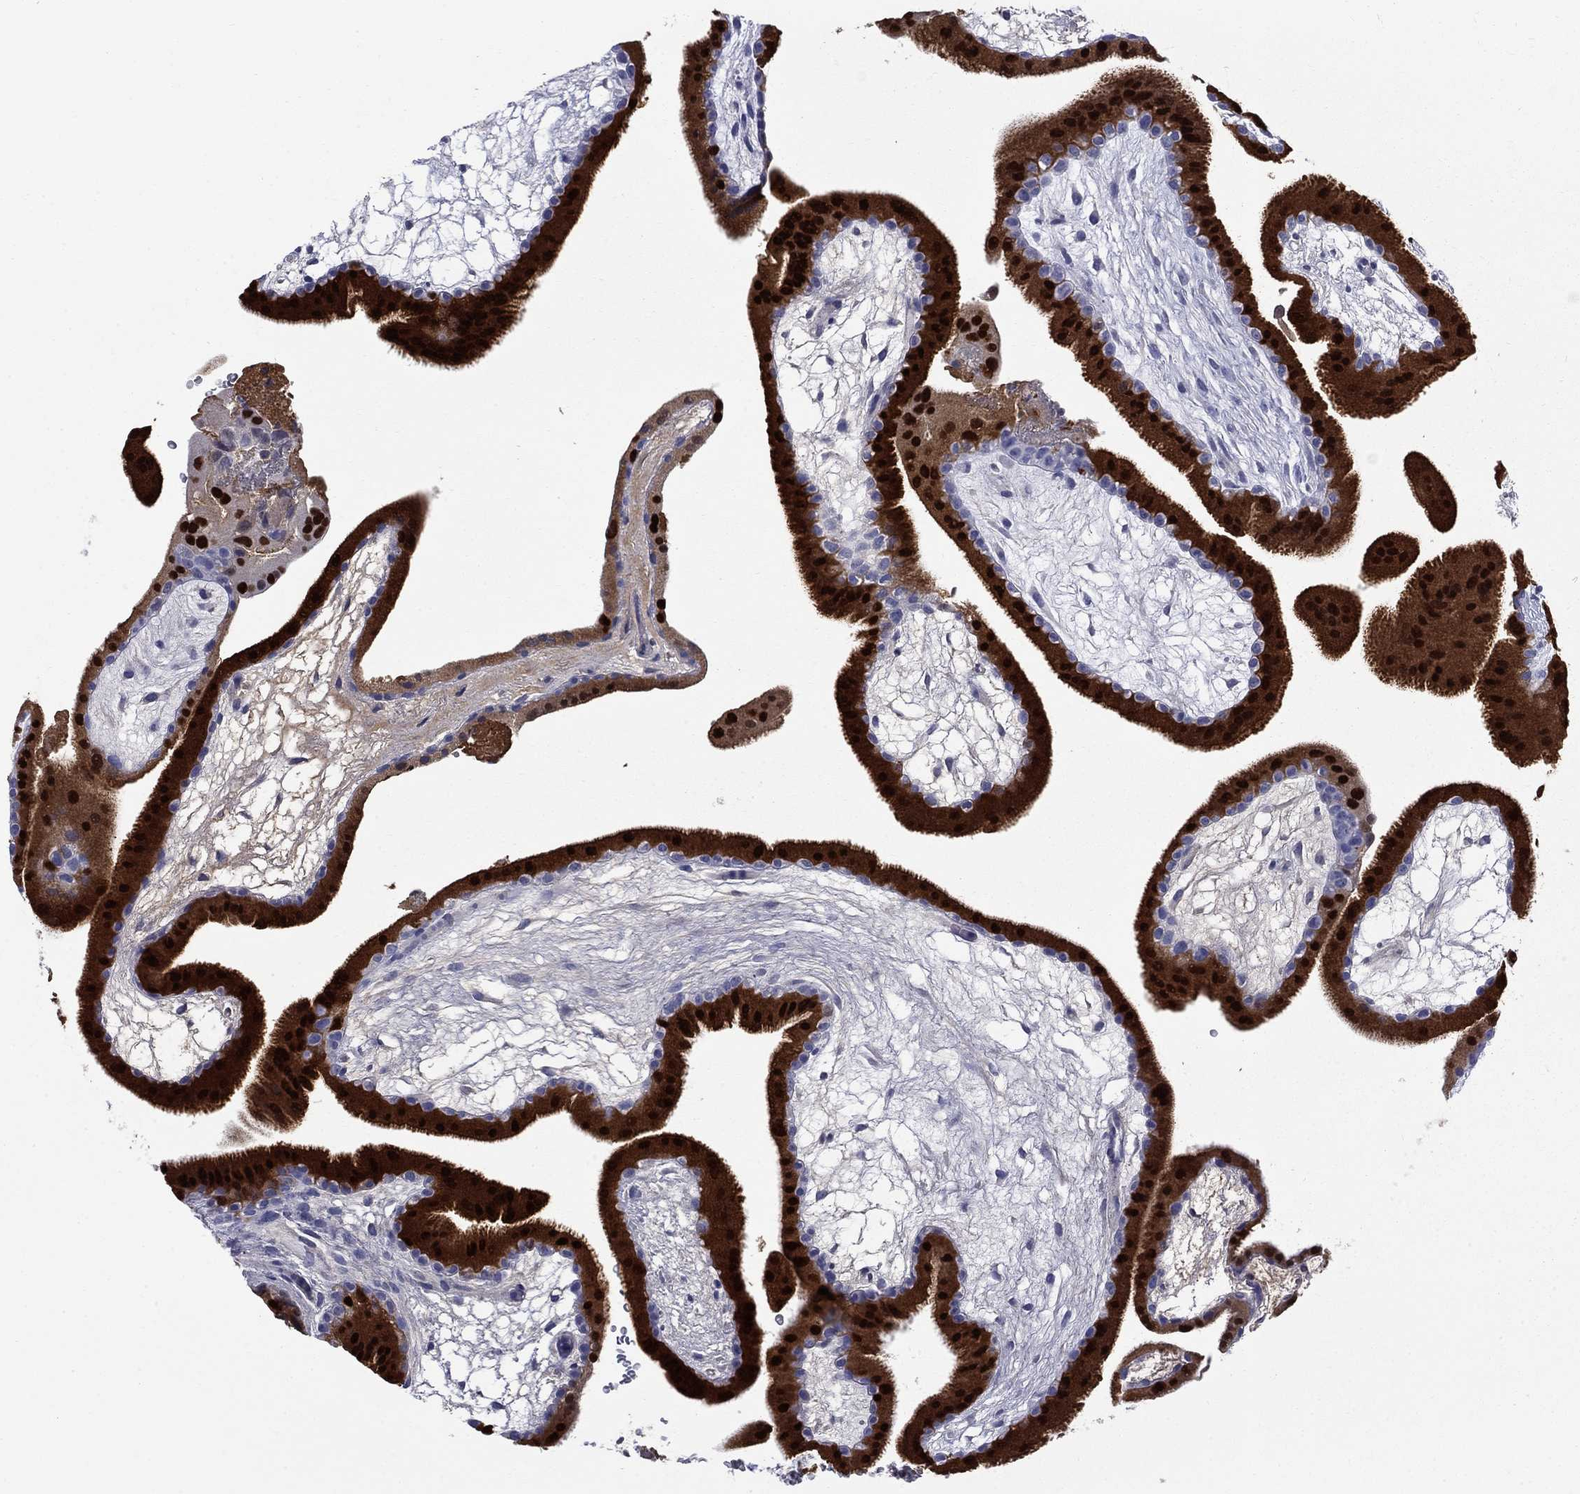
{"staining": {"intensity": "strong", "quantity": ">75%", "location": "cytoplasmic/membranous,nuclear"}, "tissue": "placenta", "cell_type": "Decidual cells", "image_type": "normal", "snomed": [{"axis": "morphology", "description": "Normal tissue, NOS"}, {"axis": "topography", "description": "Placenta"}], "caption": "A histopathology image showing strong cytoplasmic/membranous,nuclear positivity in approximately >75% of decidual cells in benign placenta, as visualized by brown immunohistochemical staining.", "gene": "SERPINB2", "patient": {"sex": "female", "age": 19}}